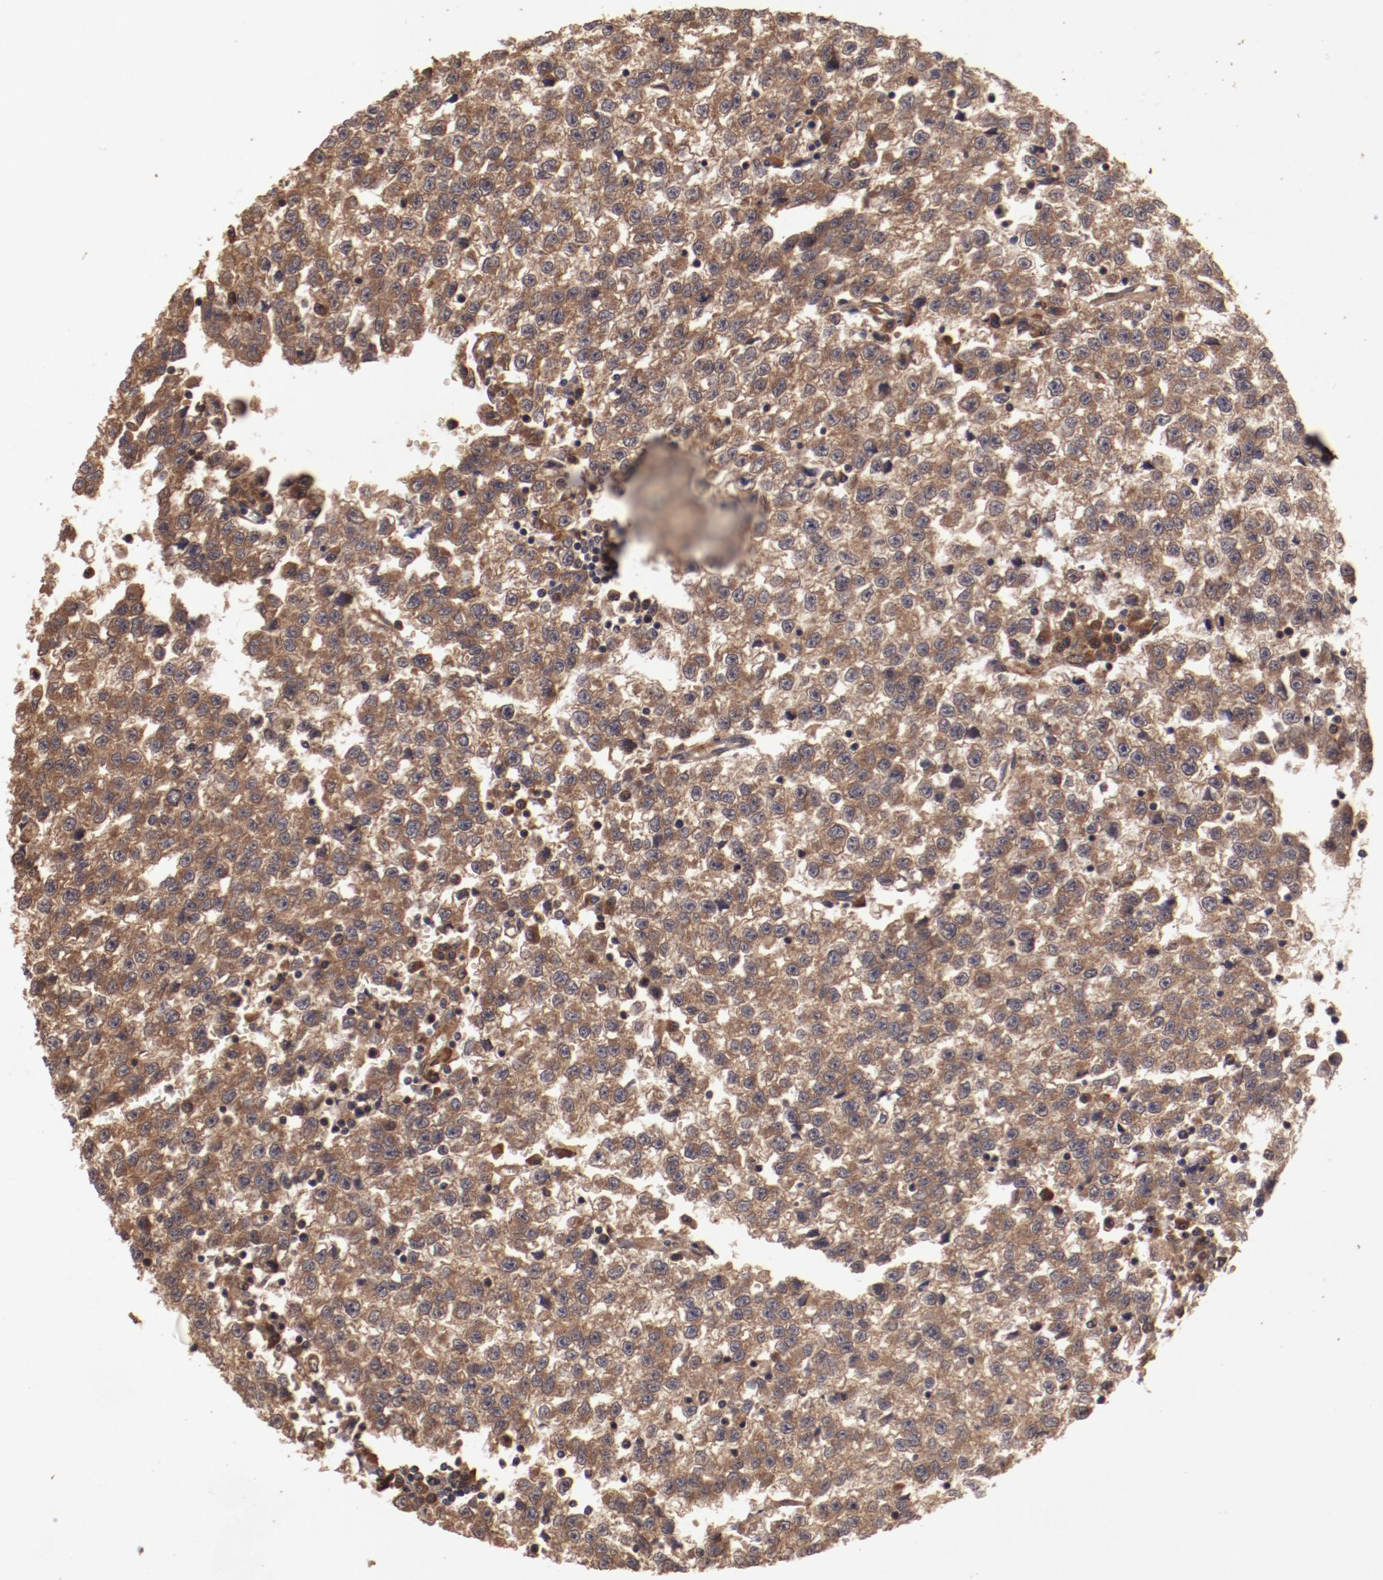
{"staining": {"intensity": "strong", "quantity": ">75%", "location": "cytoplasmic/membranous"}, "tissue": "testis cancer", "cell_type": "Tumor cells", "image_type": "cancer", "snomed": [{"axis": "morphology", "description": "Seminoma, NOS"}, {"axis": "topography", "description": "Testis"}], "caption": "Strong cytoplasmic/membranous protein positivity is appreciated in about >75% of tumor cells in testis seminoma.", "gene": "TXNDC16", "patient": {"sex": "male", "age": 35}}